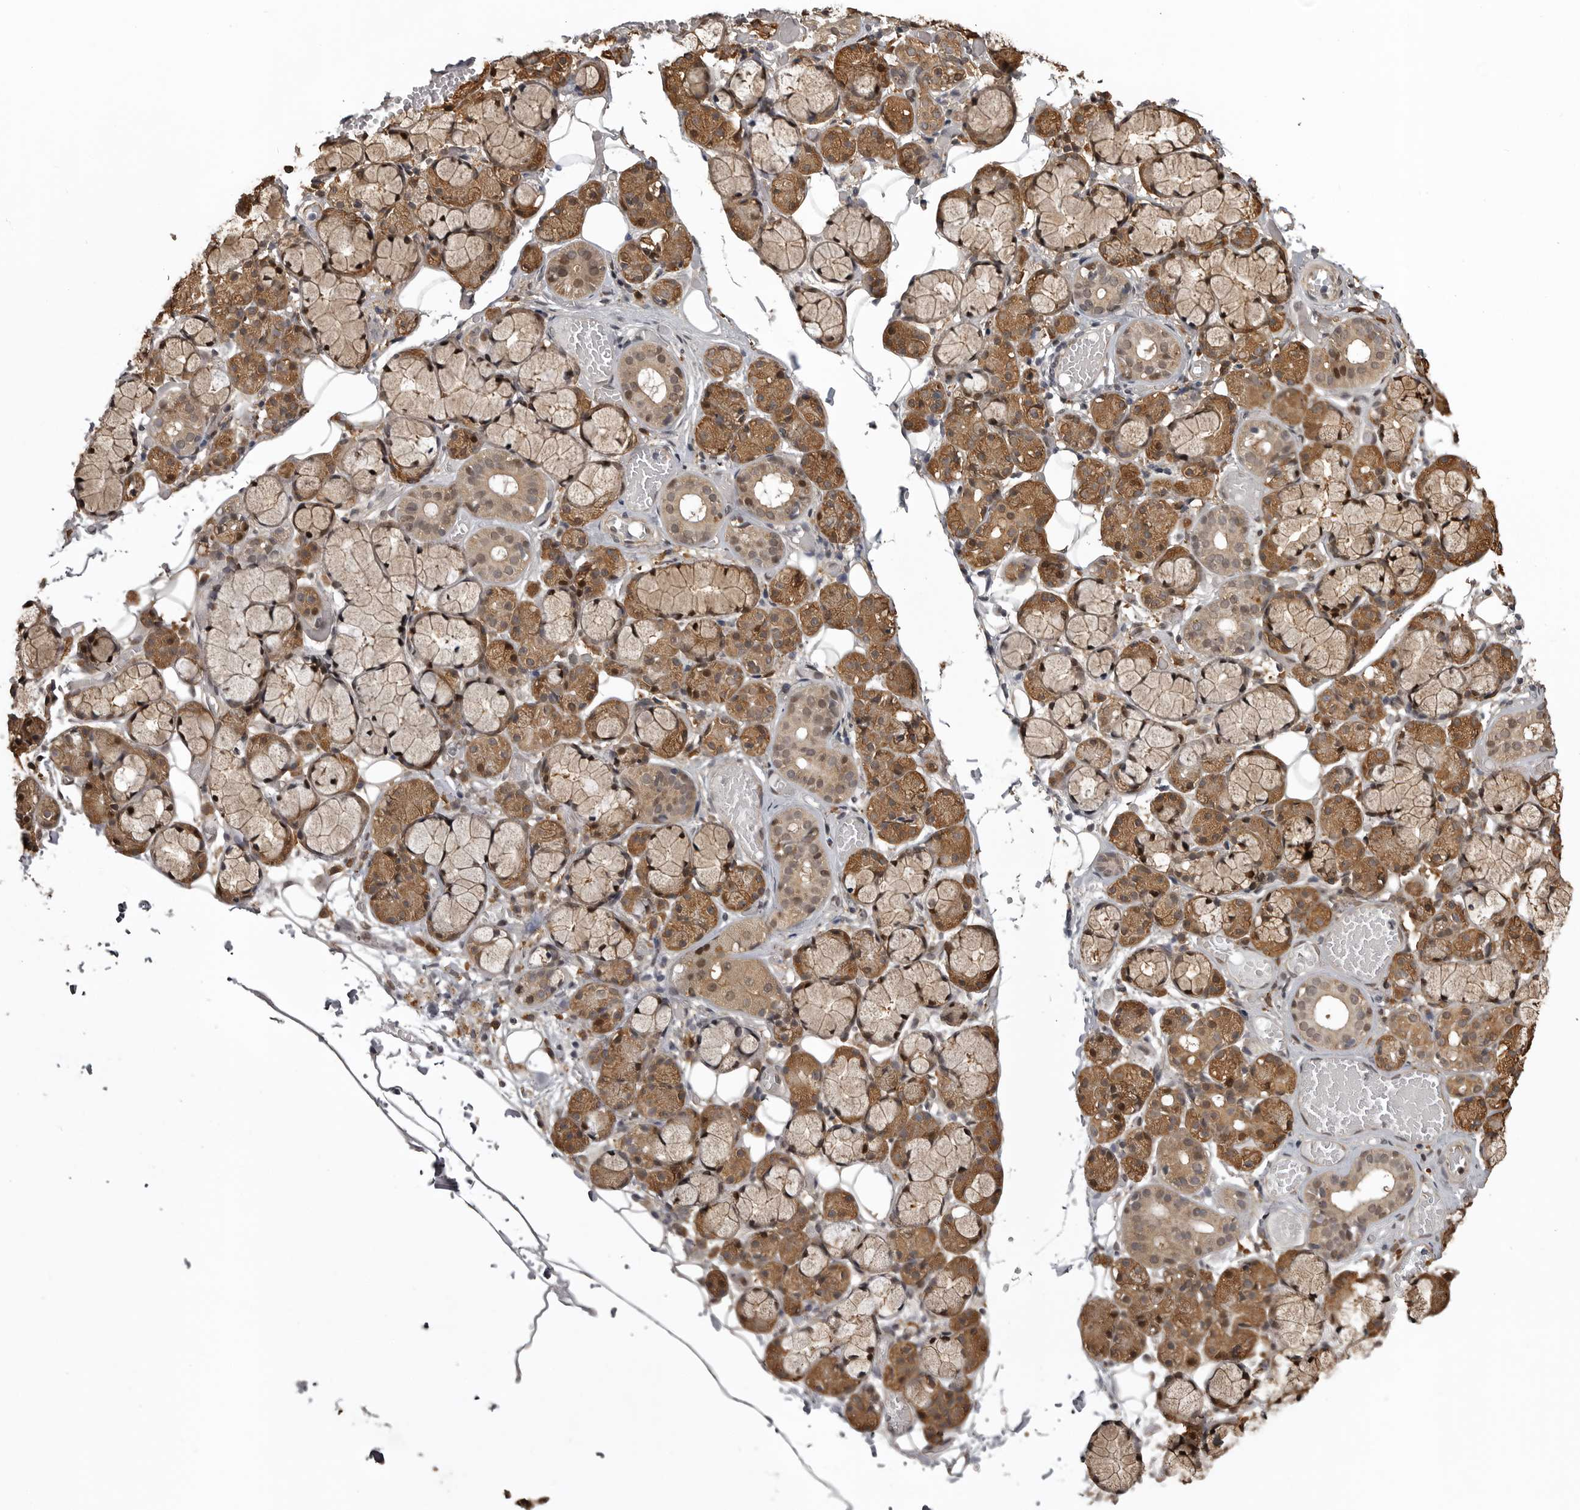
{"staining": {"intensity": "moderate", "quantity": ">75%", "location": "cytoplasmic/membranous,nuclear"}, "tissue": "salivary gland", "cell_type": "Glandular cells", "image_type": "normal", "snomed": [{"axis": "morphology", "description": "Normal tissue, NOS"}, {"axis": "topography", "description": "Salivary gland"}], "caption": "Immunohistochemistry micrograph of benign salivary gland: human salivary gland stained using immunohistochemistry demonstrates medium levels of moderate protein expression localized specifically in the cytoplasmic/membranous,nuclear of glandular cells, appearing as a cytoplasmic/membranous,nuclear brown color.", "gene": "SNX16", "patient": {"sex": "male", "age": 63}}